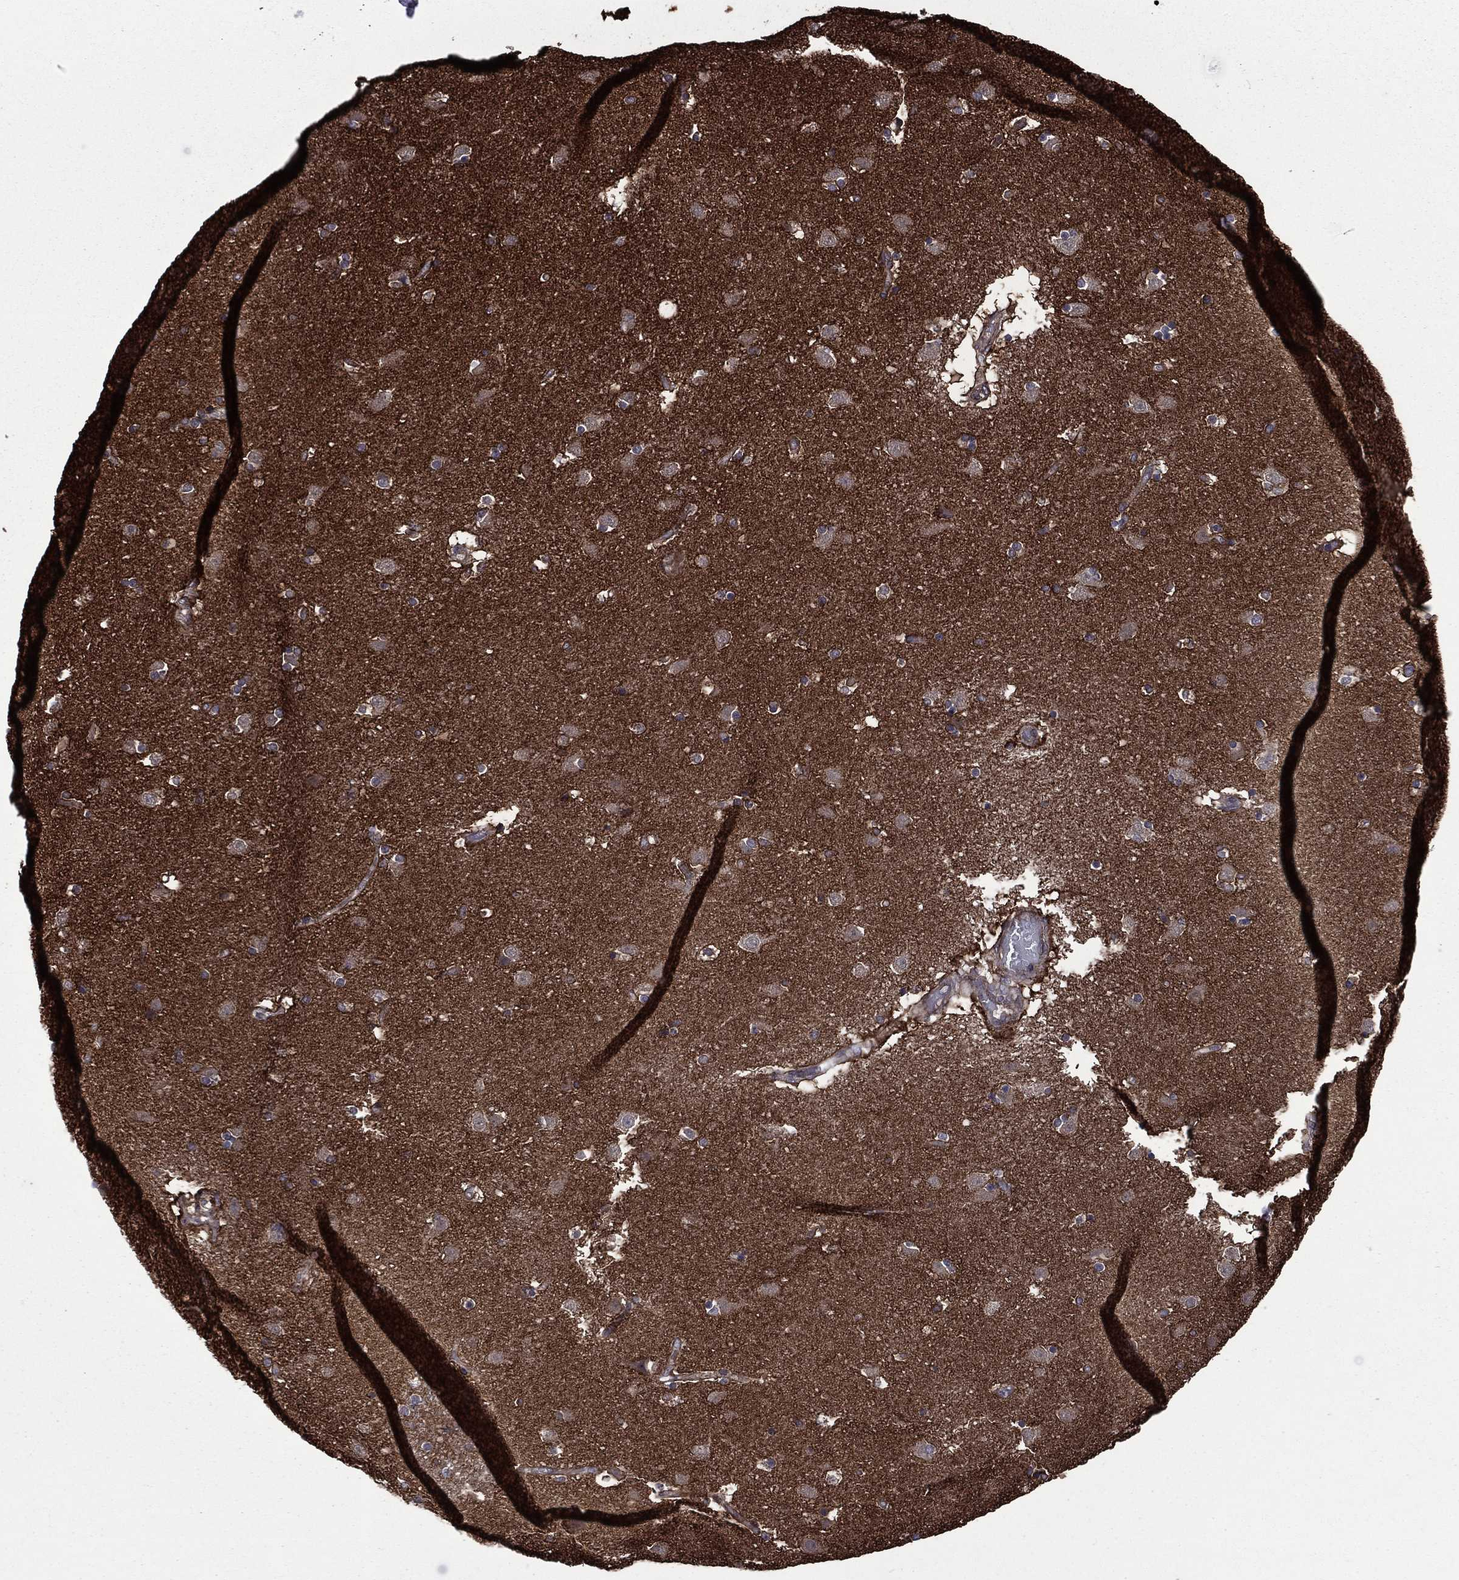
{"staining": {"intensity": "negative", "quantity": "none", "location": "none"}, "tissue": "caudate", "cell_type": "Glial cells", "image_type": "normal", "snomed": [{"axis": "morphology", "description": "Normal tissue, NOS"}, {"axis": "topography", "description": "Lateral ventricle wall"}], "caption": "The micrograph demonstrates no staining of glial cells in normal caudate. (Immunohistochemistry, brightfield microscopy, high magnification).", "gene": "PLPP3", "patient": {"sex": "male", "age": 51}}